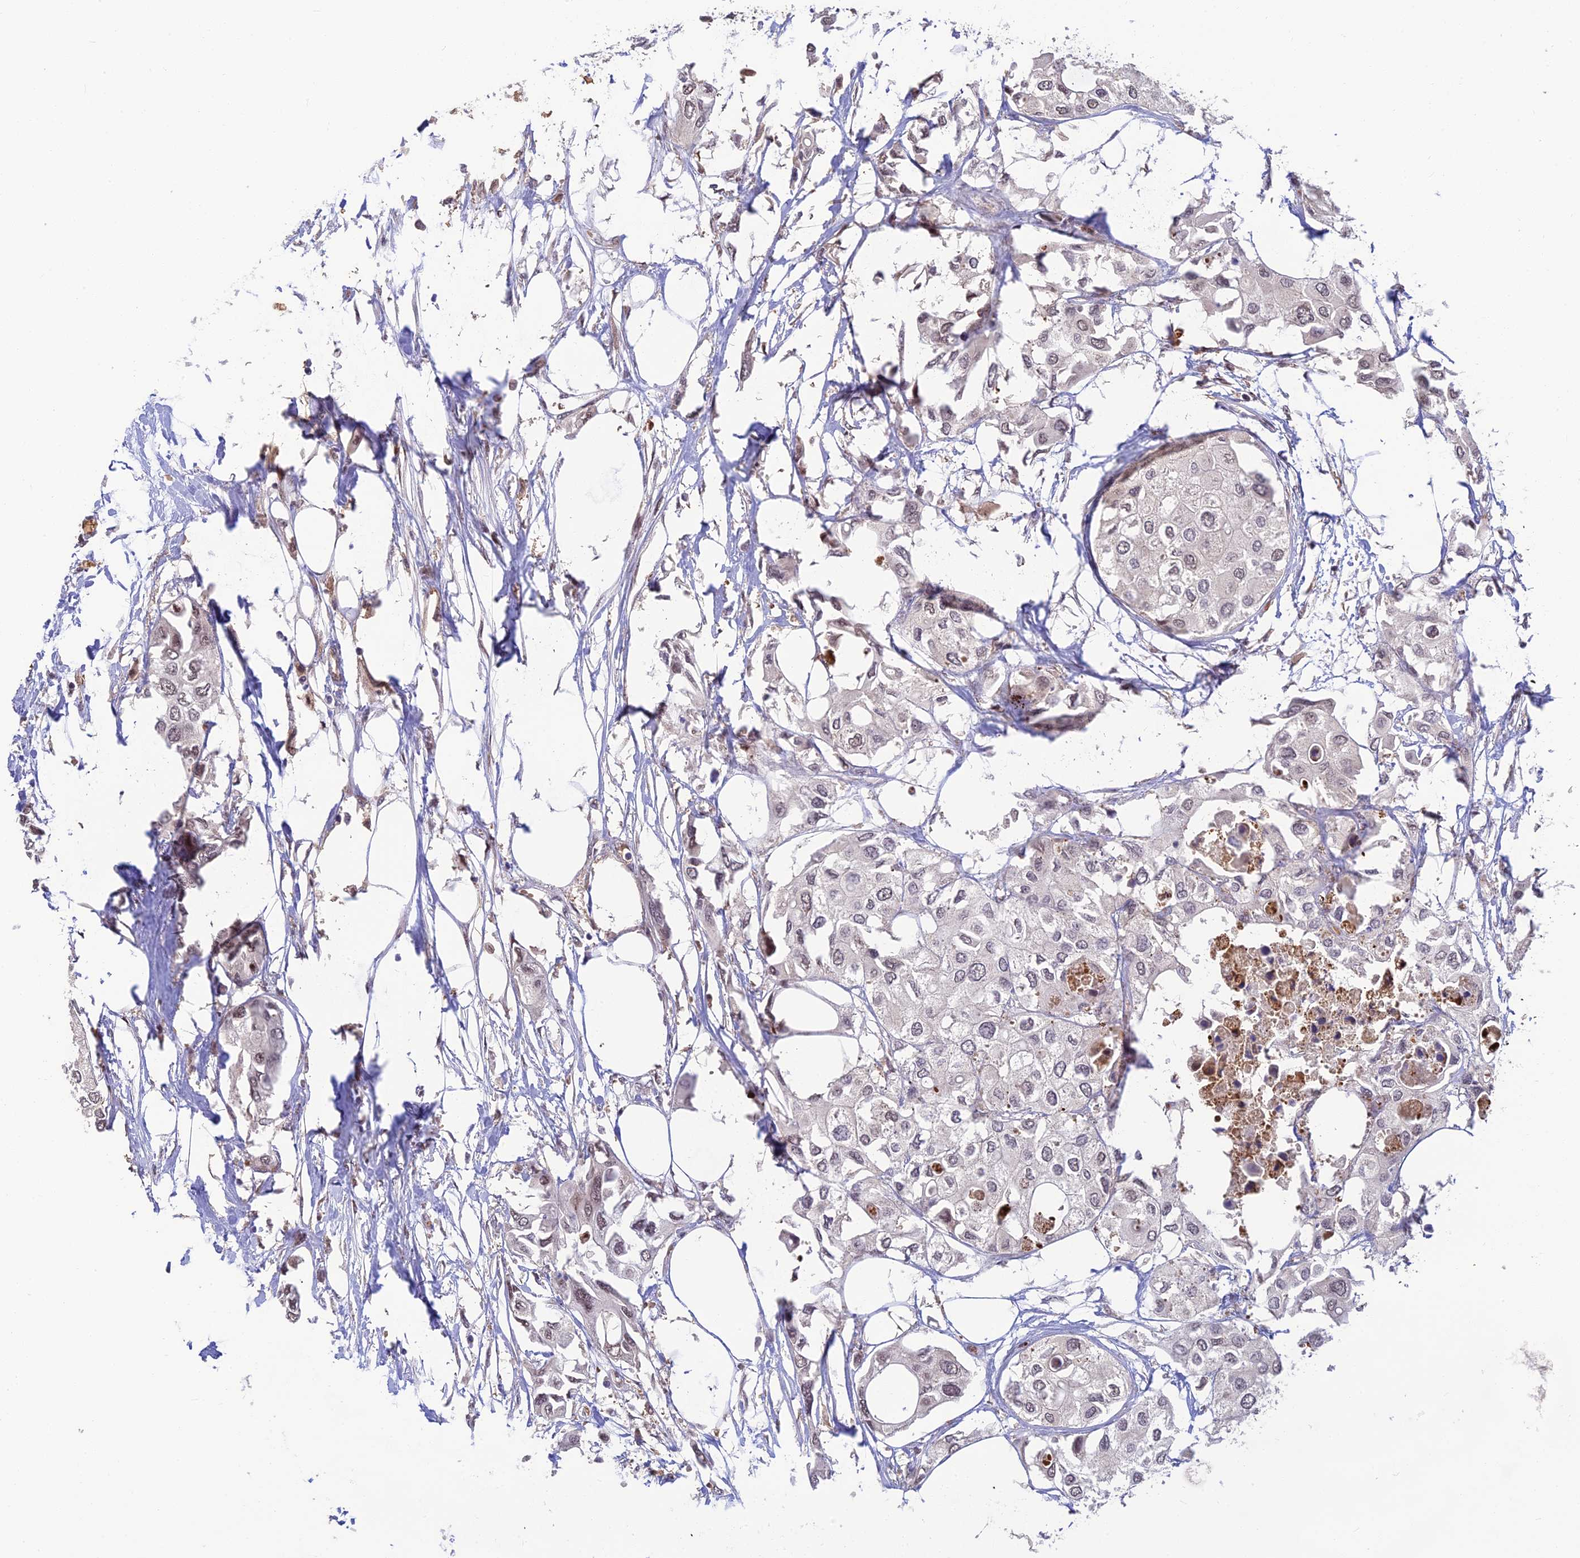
{"staining": {"intensity": "moderate", "quantity": "<25%", "location": "nuclear"}, "tissue": "urothelial cancer", "cell_type": "Tumor cells", "image_type": "cancer", "snomed": [{"axis": "morphology", "description": "Urothelial carcinoma, High grade"}, {"axis": "topography", "description": "Urinary bladder"}], "caption": "Urothelial cancer stained with a protein marker demonstrates moderate staining in tumor cells.", "gene": "UFSP2", "patient": {"sex": "male", "age": 64}}